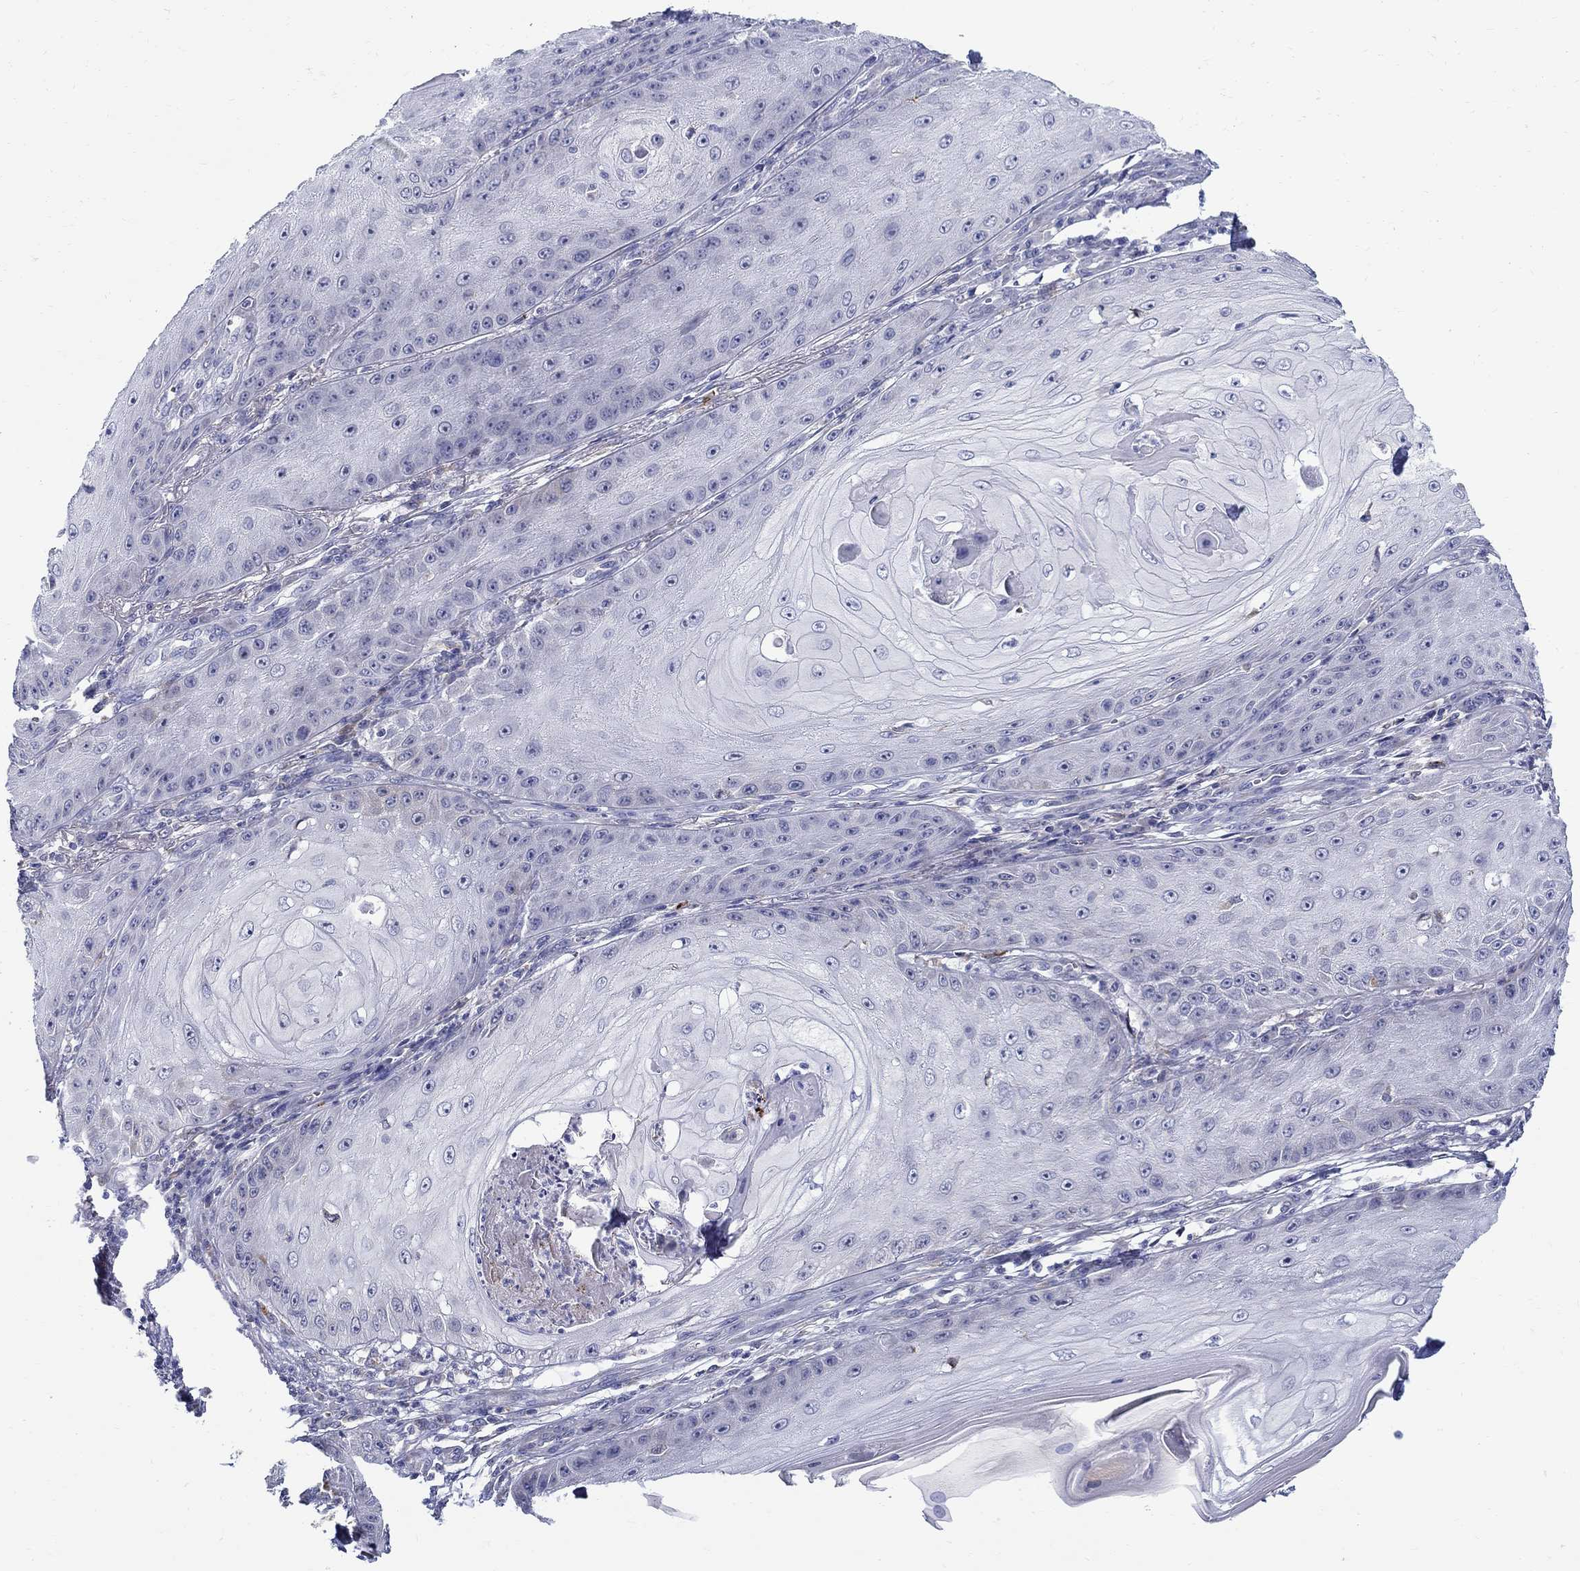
{"staining": {"intensity": "negative", "quantity": "none", "location": "none"}, "tissue": "skin cancer", "cell_type": "Tumor cells", "image_type": "cancer", "snomed": [{"axis": "morphology", "description": "Squamous cell carcinoma, NOS"}, {"axis": "topography", "description": "Skin"}], "caption": "The micrograph exhibits no staining of tumor cells in skin cancer.", "gene": "QRFPR", "patient": {"sex": "male", "age": 70}}